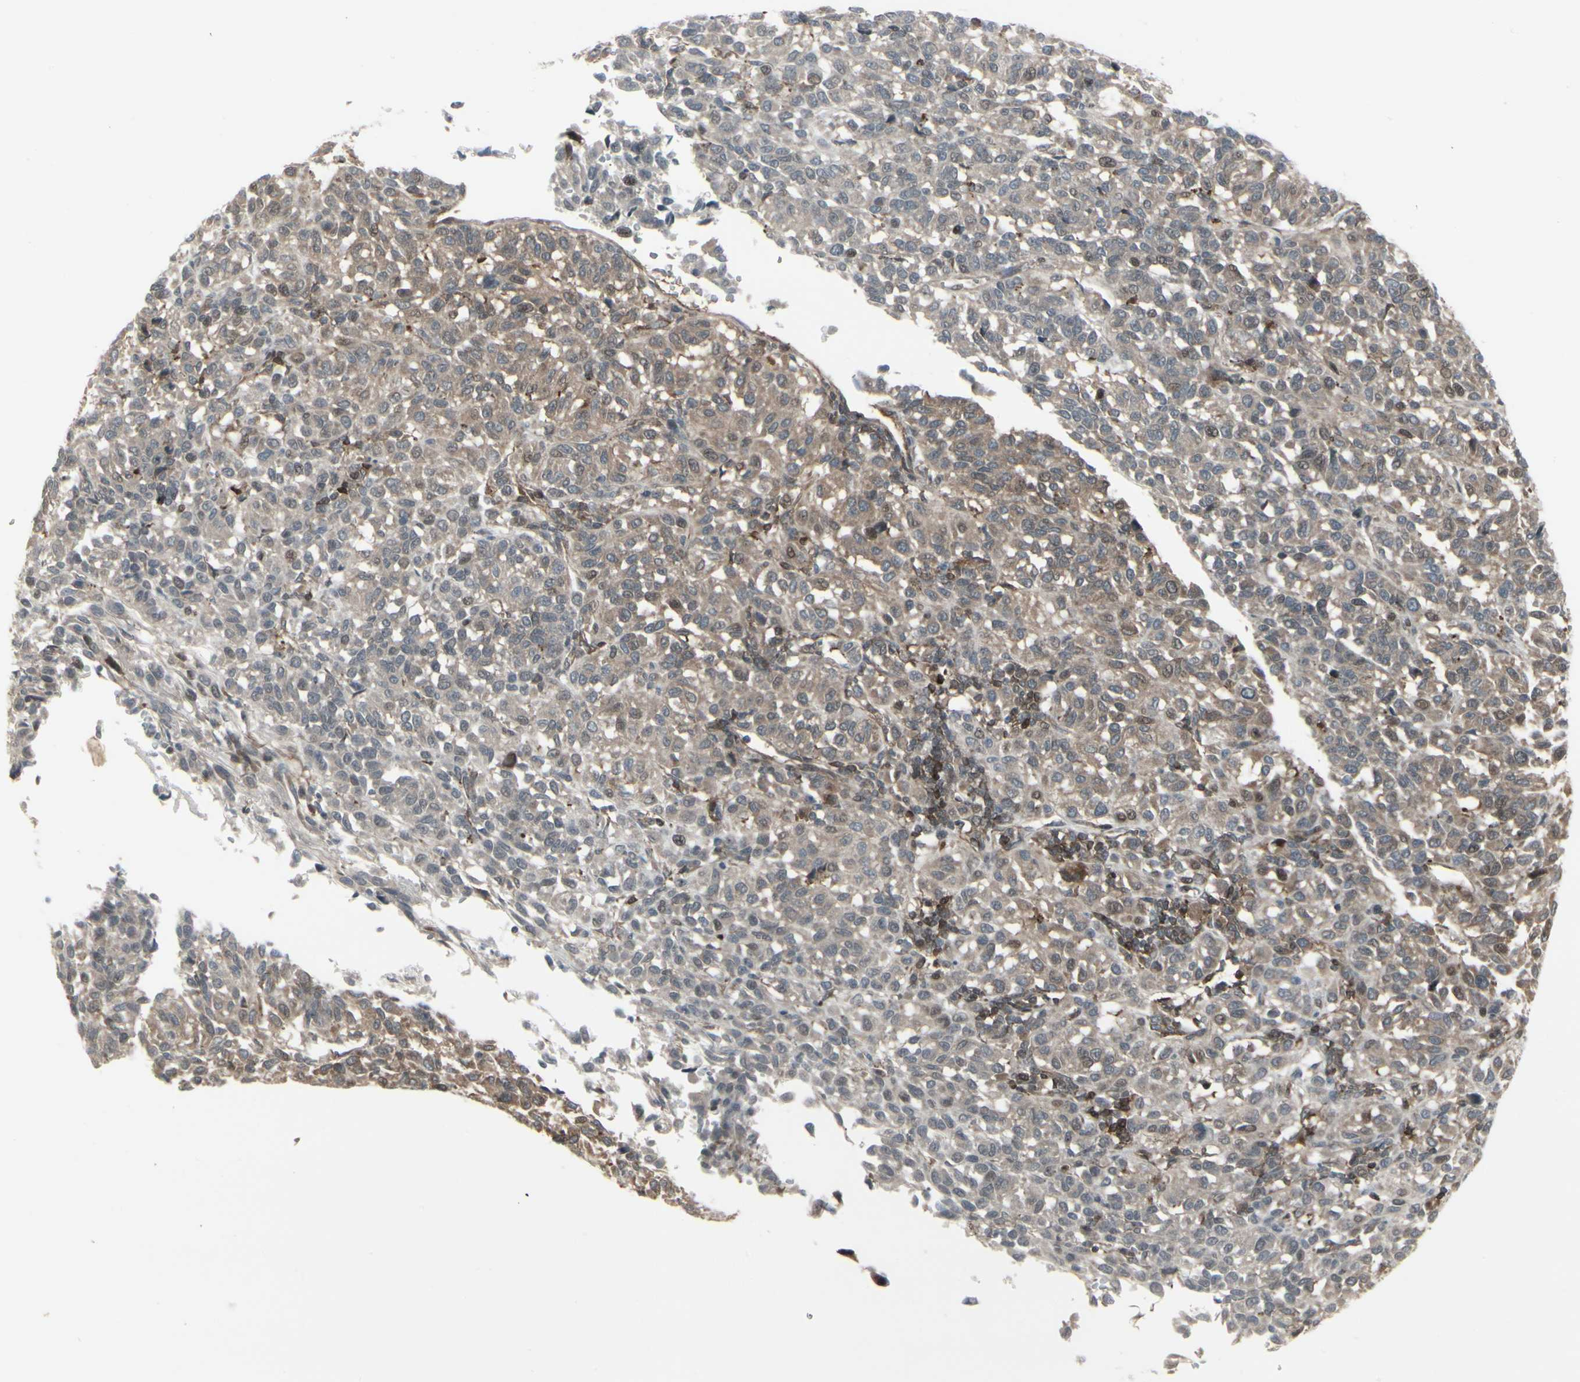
{"staining": {"intensity": "moderate", "quantity": ">75%", "location": "cytoplasmic/membranous"}, "tissue": "melanoma", "cell_type": "Tumor cells", "image_type": "cancer", "snomed": [{"axis": "morphology", "description": "Malignant melanoma, Metastatic site"}, {"axis": "topography", "description": "Lung"}], "caption": "Immunohistochemical staining of human malignant melanoma (metastatic site) demonstrates medium levels of moderate cytoplasmic/membranous staining in approximately >75% of tumor cells.", "gene": "IGFBP6", "patient": {"sex": "male", "age": 64}}